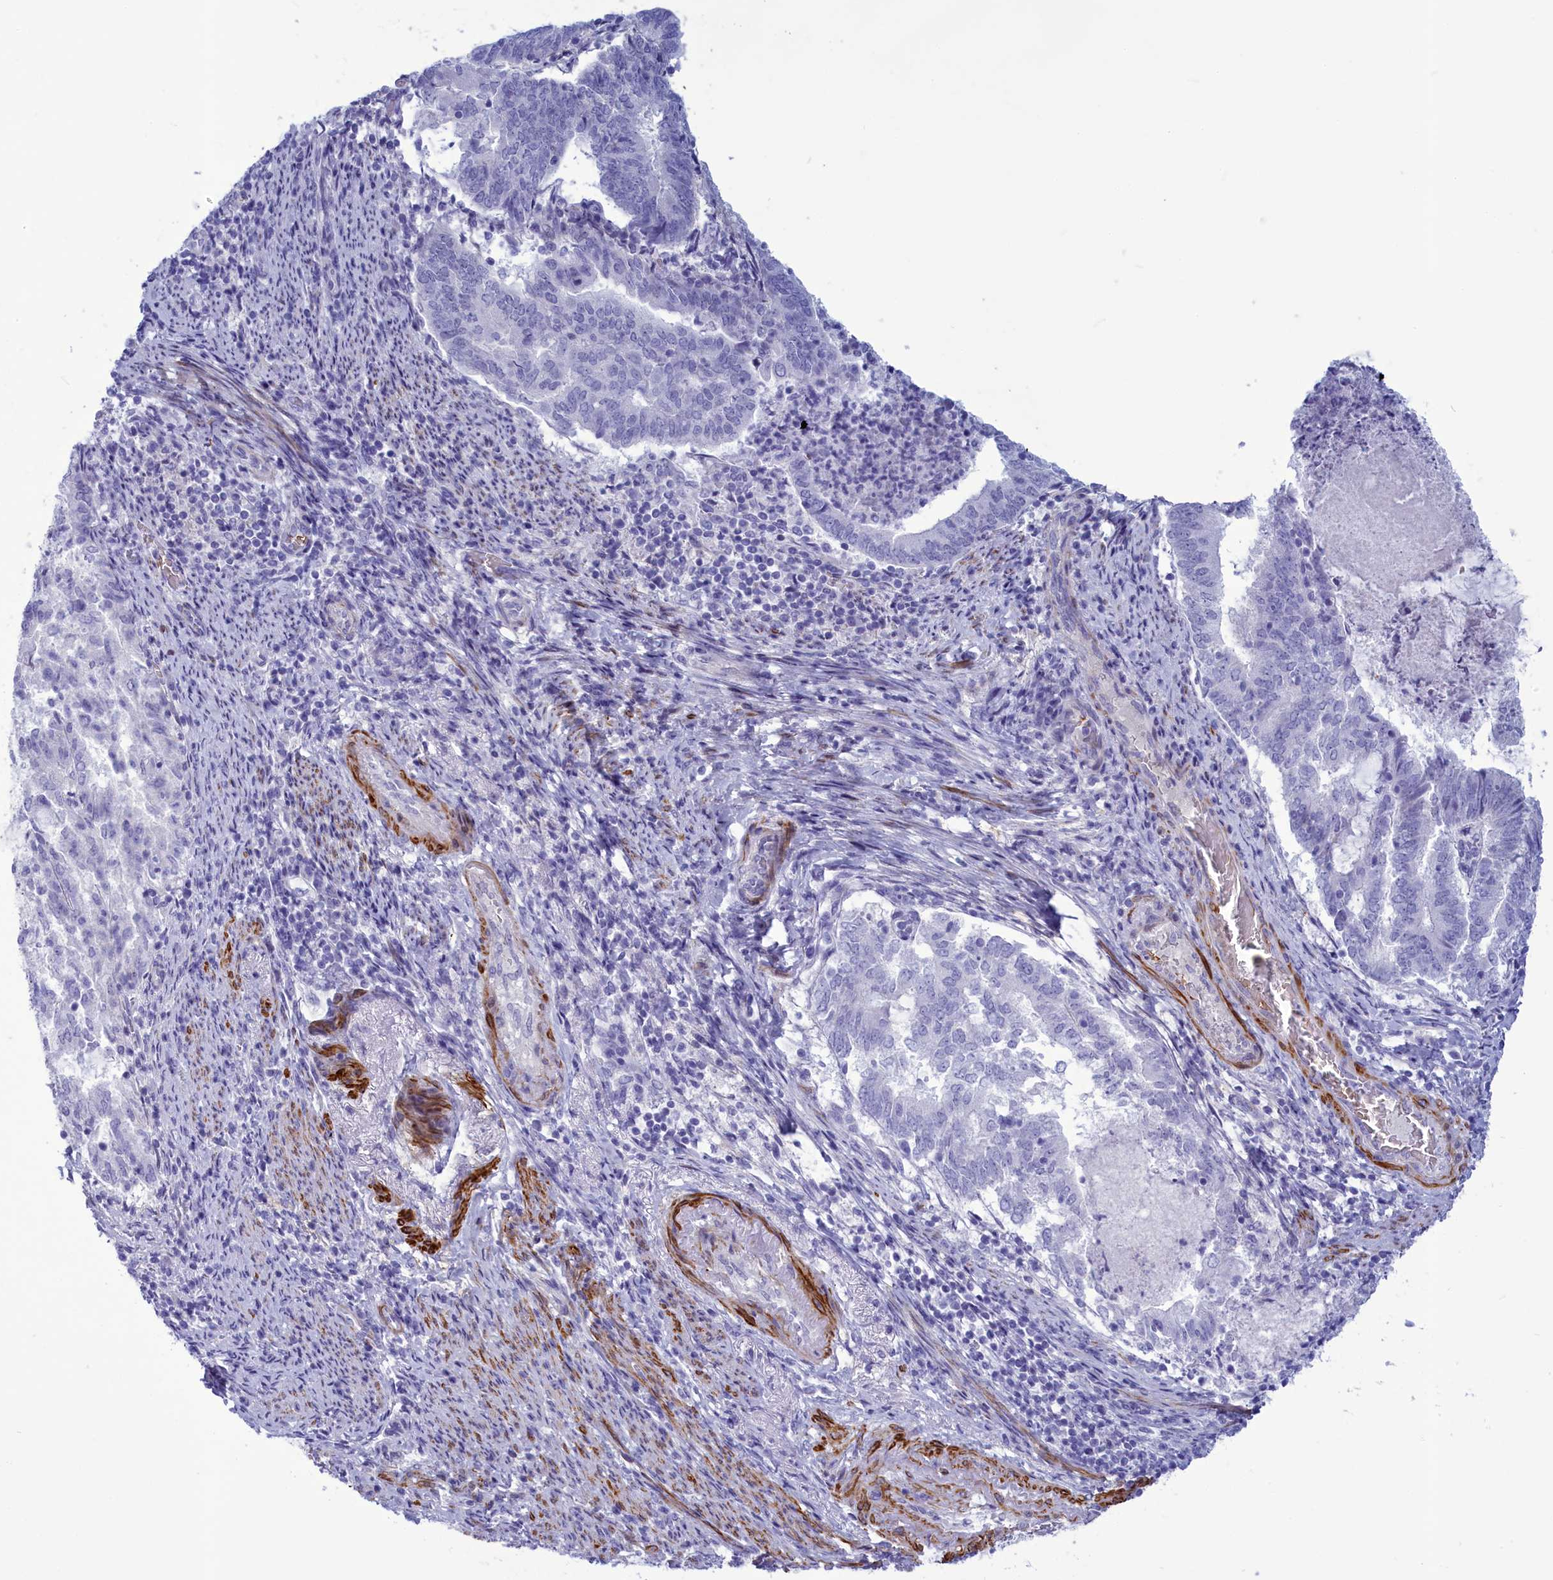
{"staining": {"intensity": "negative", "quantity": "none", "location": "none"}, "tissue": "endometrial cancer", "cell_type": "Tumor cells", "image_type": "cancer", "snomed": [{"axis": "morphology", "description": "Adenocarcinoma, NOS"}, {"axis": "topography", "description": "Endometrium"}], "caption": "A micrograph of human endometrial adenocarcinoma is negative for staining in tumor cells.", "gene": "GAPDHS", "patient": {"sex": "female", "age": 80}}